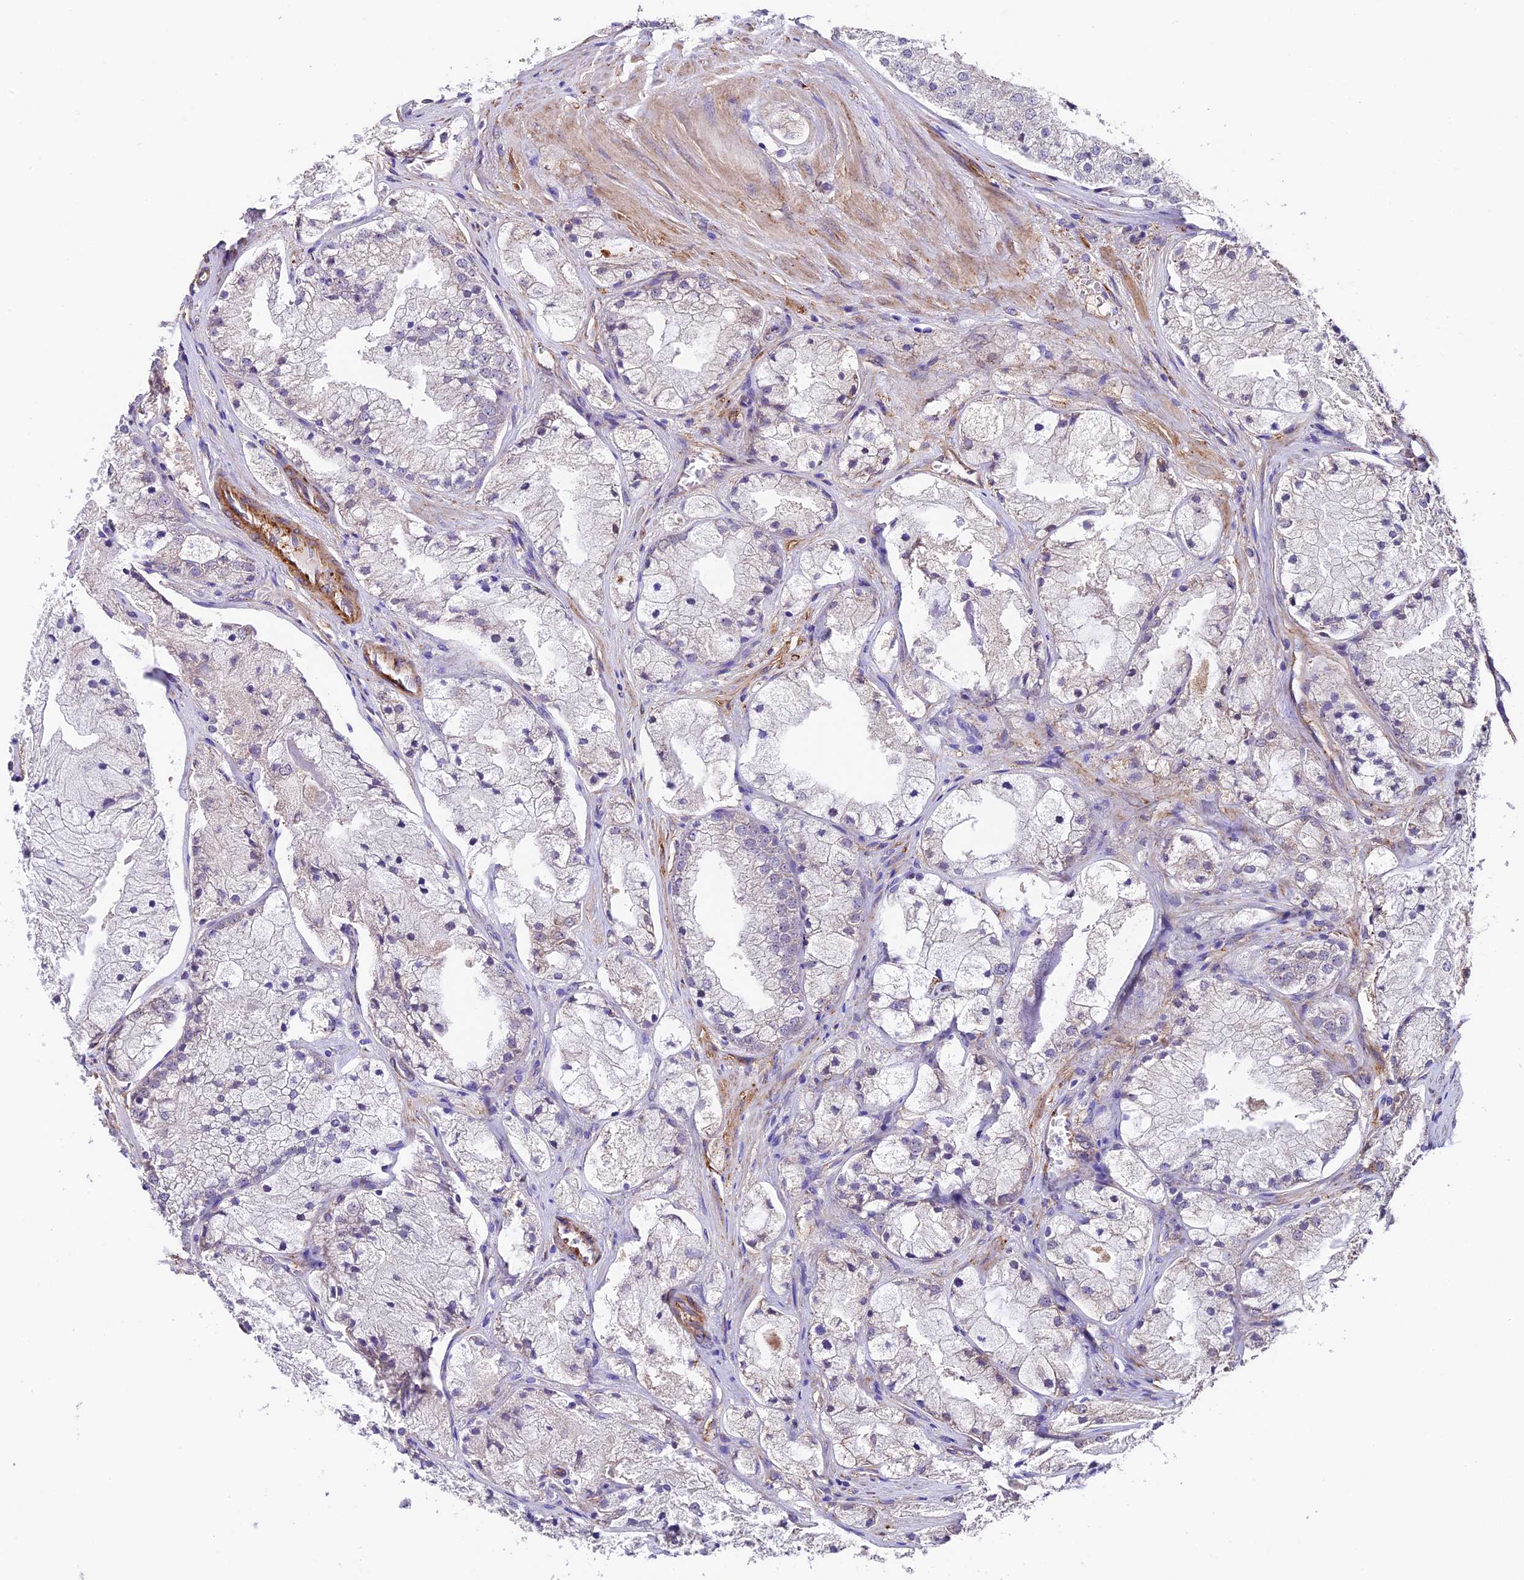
{"staining": {"intensity": "negative", "quantity": "none", "location": "none"}, "tissue": "prostate cancer", "cell_type": "Tumor cells", "image_type": "cancer", "snomed": [{"axis": "morphology", "description": "Adenocarcinoma, High grade"}, {"axis": "topography", "description": "Prostate"}], "caption": "An image of human prostate high-grade adenocarcinoma is negative for staining in tumor cells.", "gene": "LSM7", "patient": {"sex": "male", "age": 50}}